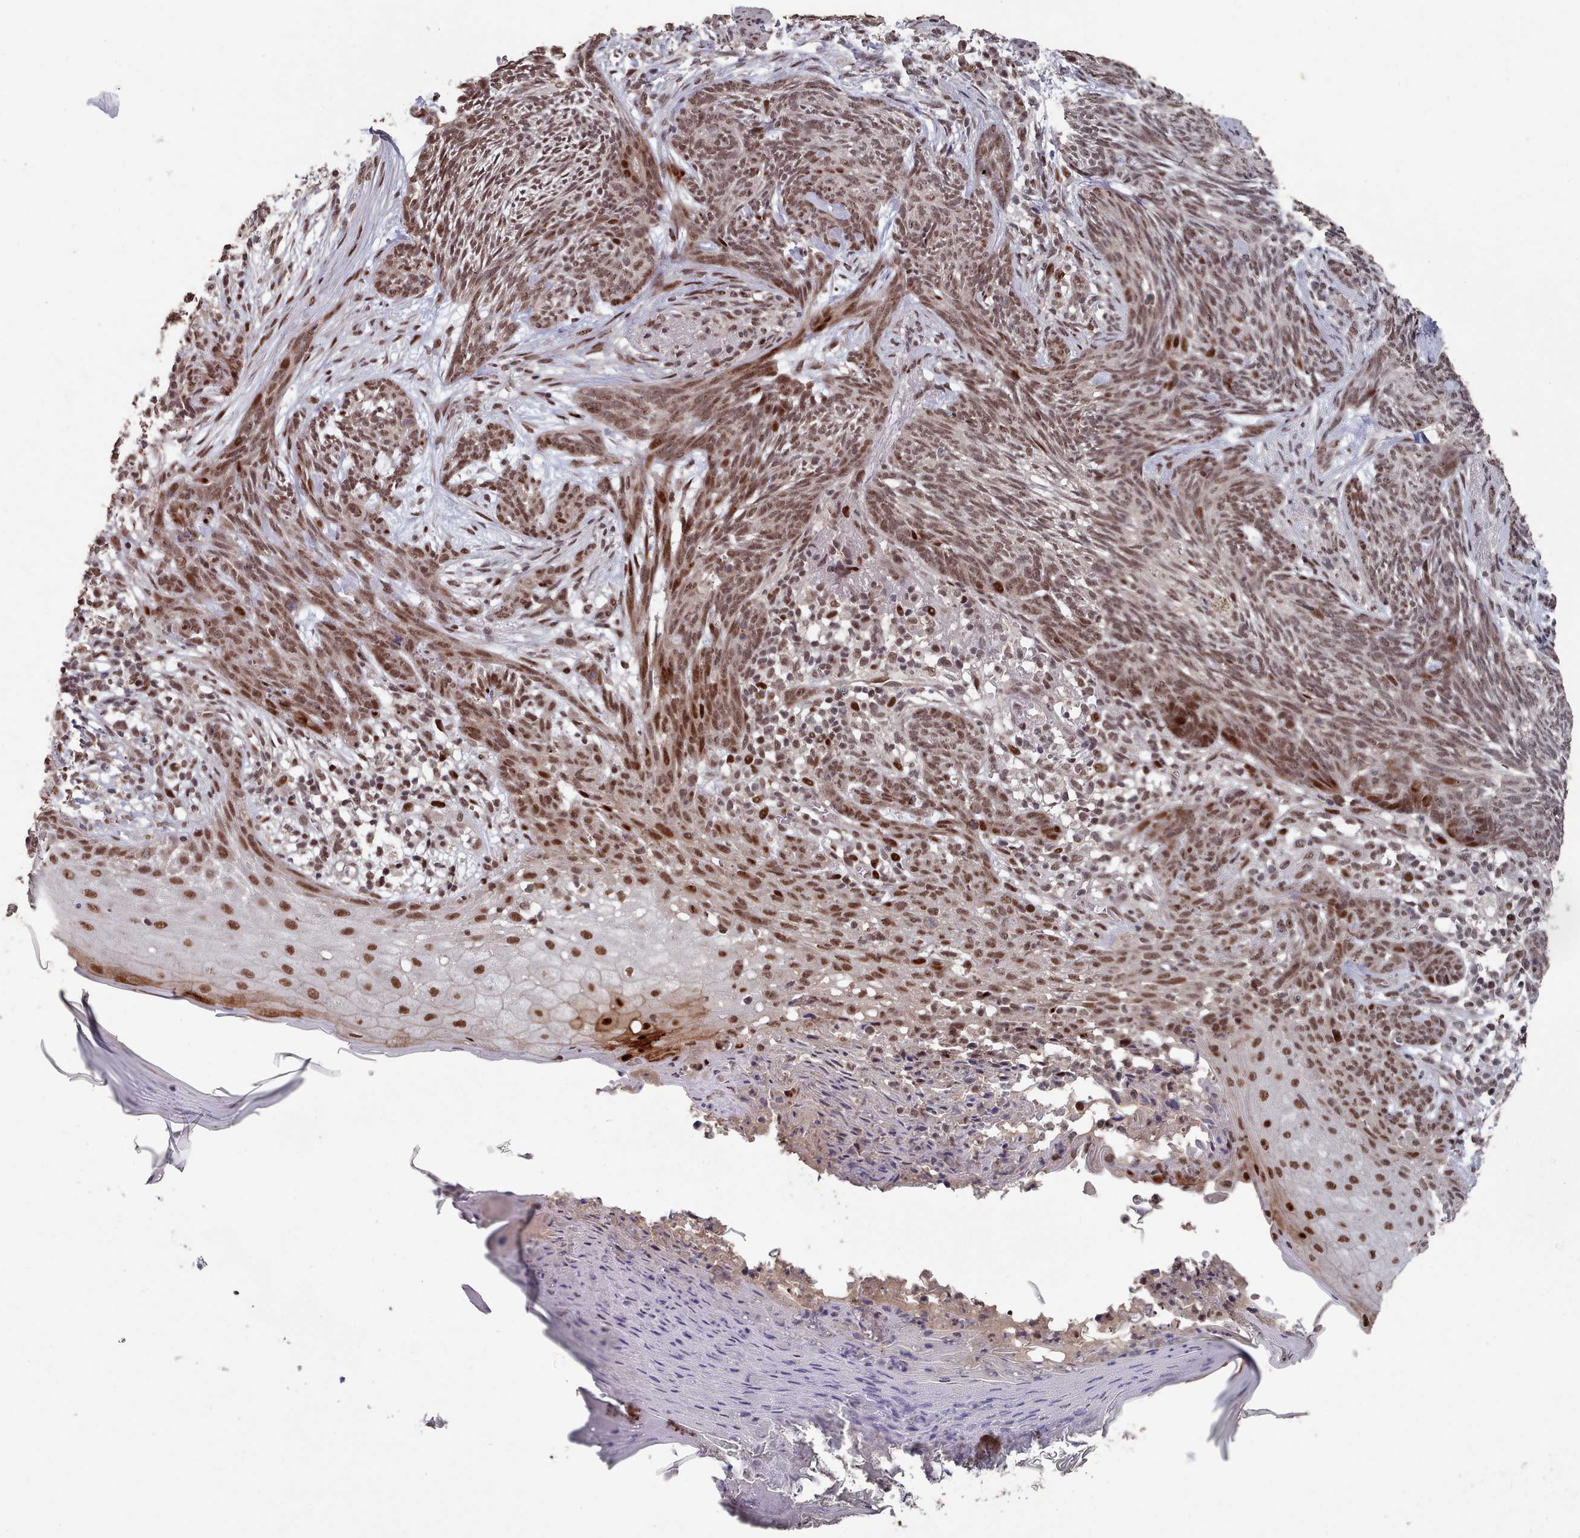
{"staining": {"intensity": "moderate", "quantity": "25%-75%", "location": "nuclear"}, "tissue": "skin cancer", "cell_type": "Tumor cells", "image_type": "cancer", "snomed": [{"axis": "morphology", "description": "Basal cell carcinoma"}, {"axis": "topography", "description": "Skin"}], "caption": "Immunohistochemical staining of human skin cancer shows medium levels of moderate nuclear staining in about 25%-75% of tumor cells.", "gene": "PNRC2", "patient": {"sex": "male", "age": 73}}